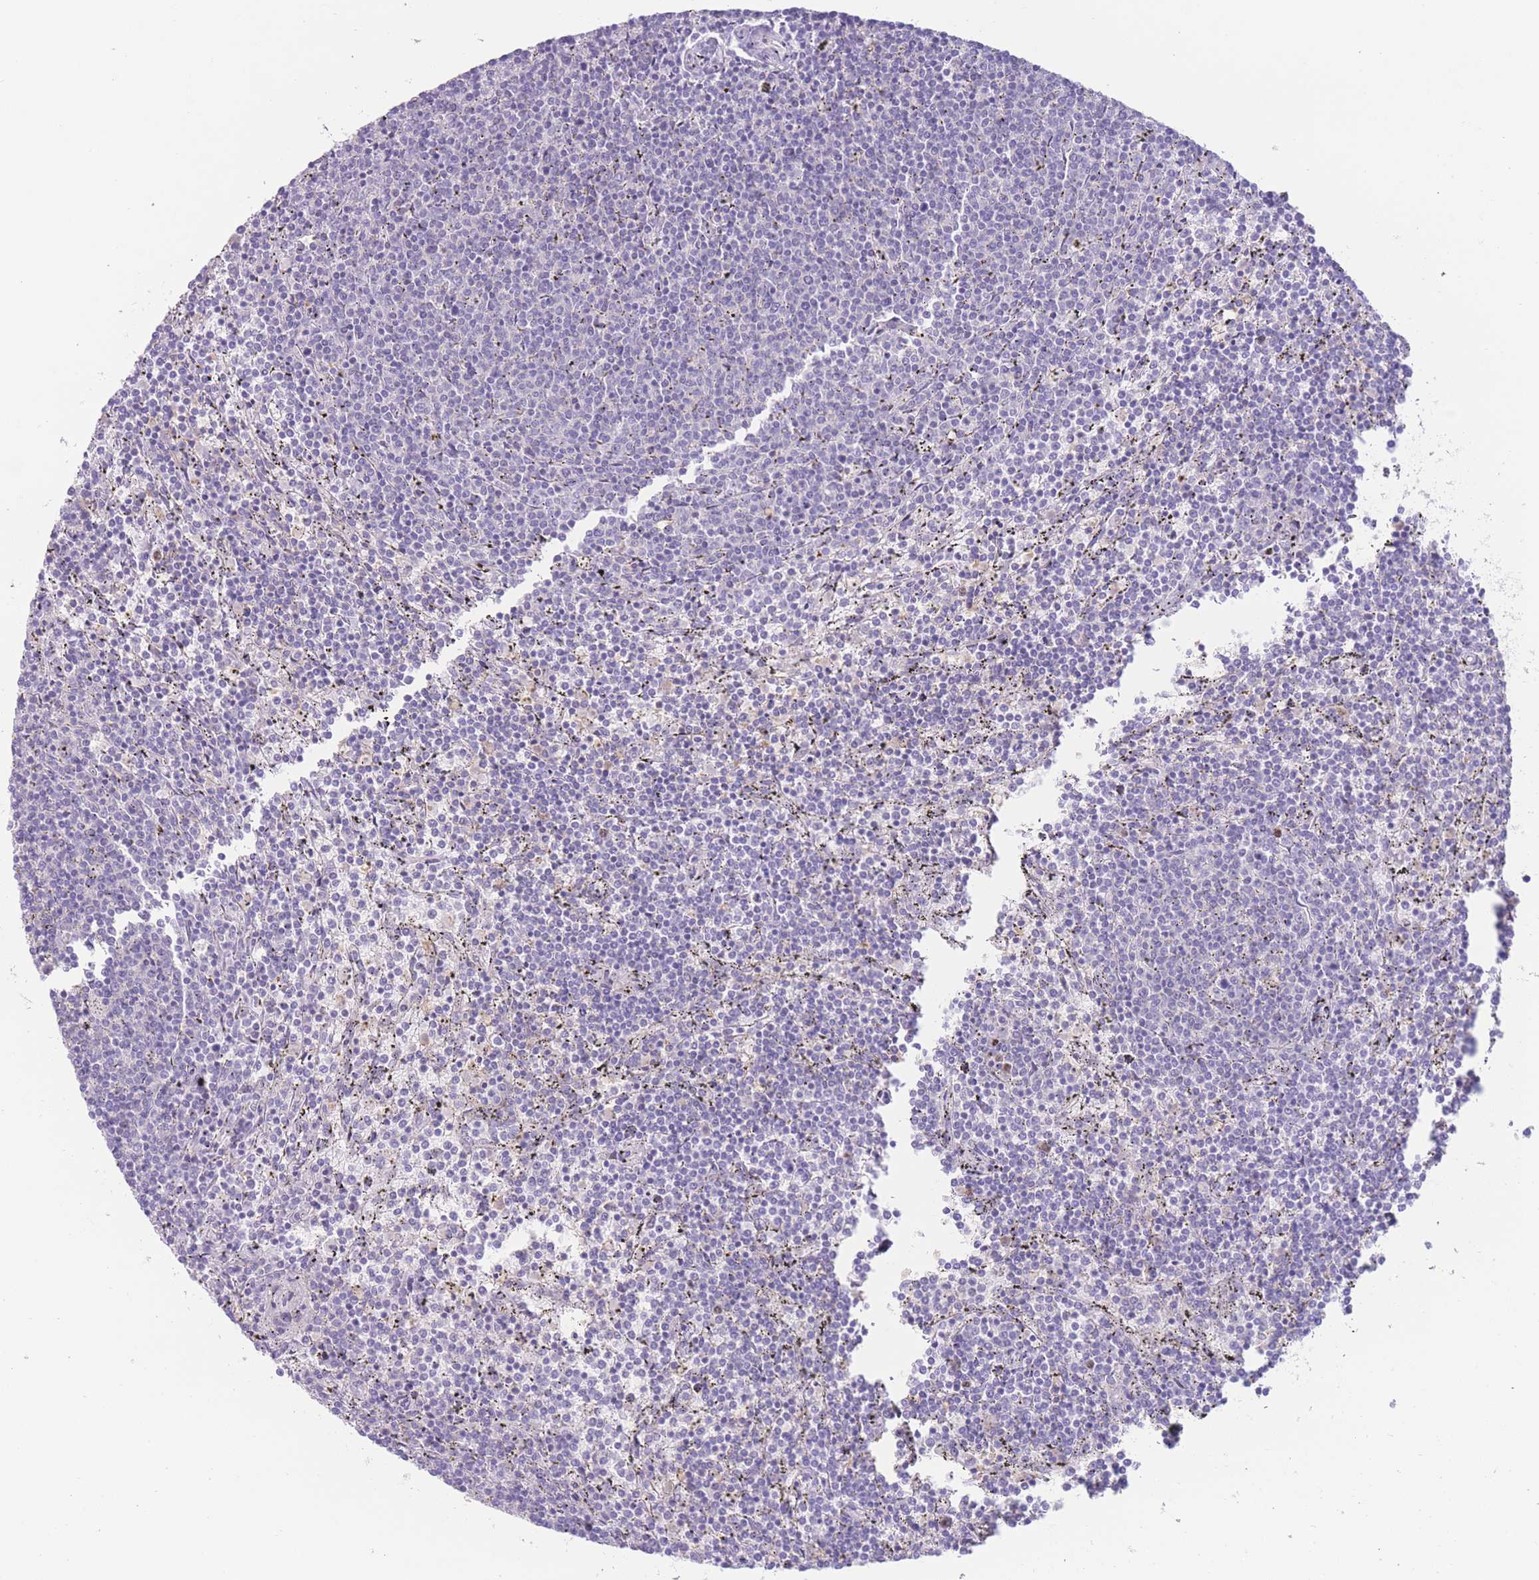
{"staining": {"intensity": "negative", "quantity": "none", "location": "none"}, "tissue": "lymphoma", "cell_type": "Tumor cells", "image_type": "cancer", "snomed": [{"axis": "morphology", "description": "Malignant lymphoma, non-Hodgkin's type, Low grade"}, {"axis": "topography", "description": "Spleen"}], "caption": "The image reveals no staining of tumor cells in lymphoma.", "gene": "BHLHA15", "patient": {"sex": "female", "age": 50}}